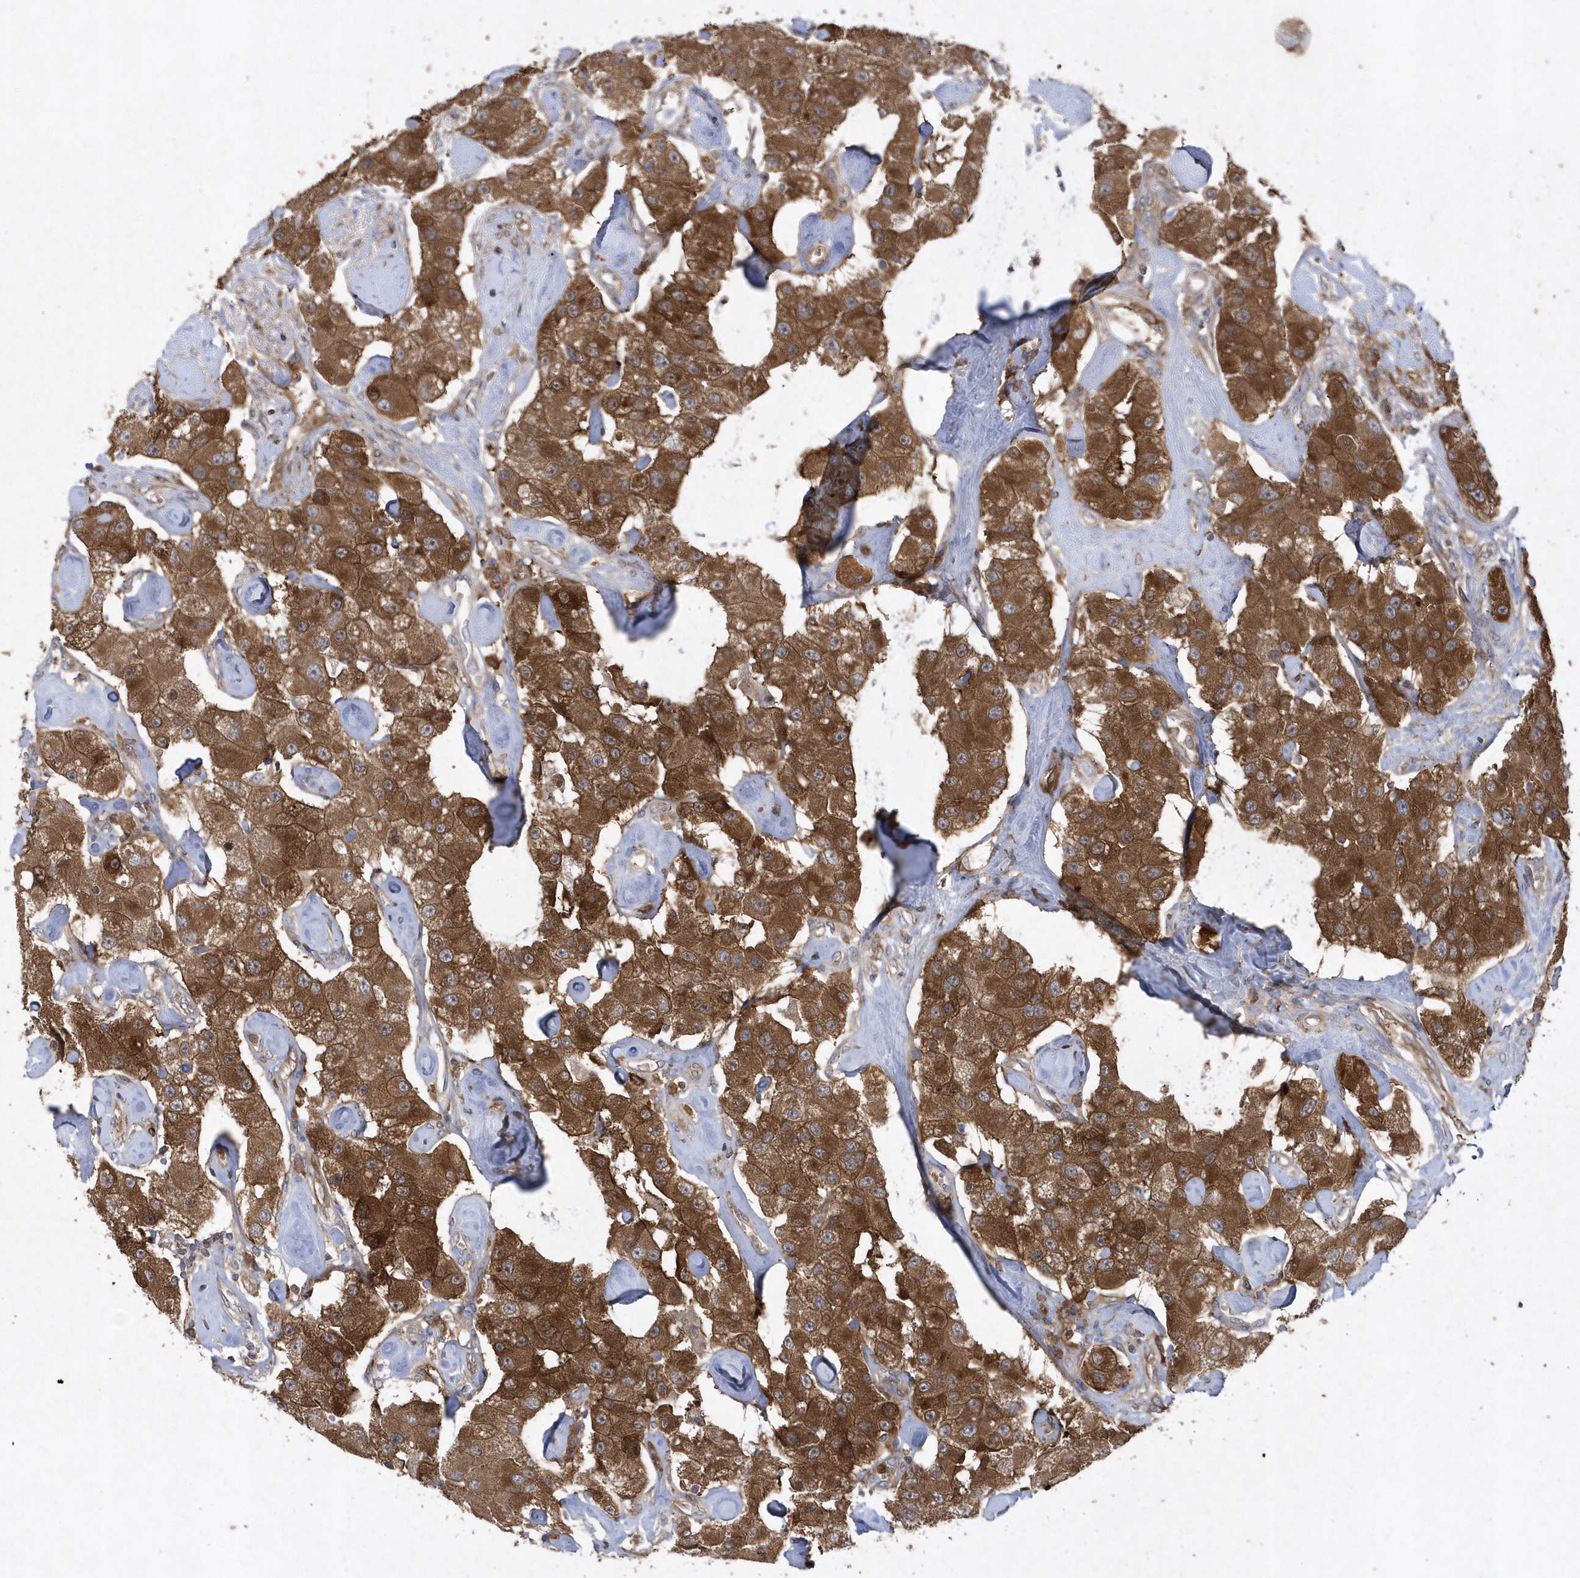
{"staining": {"intensity": "moderate", "quantity": ">75%", "location": "cytoplasmic/membranous"}, "tissue": "carcinoid", "cell_type": "Tumor cells", "image_type": "cancer", "snomed": [{"axis": "morphology", "description": "Carcinoid, malignant, NOS"}, {"axis": "topography", "description": "Pancreas"}], "caption": "Brown immunohistochemical staining in carcinoid demonstrates moderate cytoplasmic/membranous positivity in approximately >75% of tumor cells. (brown staining indicates protein expression, while blue staining denotes nuclei).", "gene": "PAICS", "patient": {"sex": "male", "age": 41}}